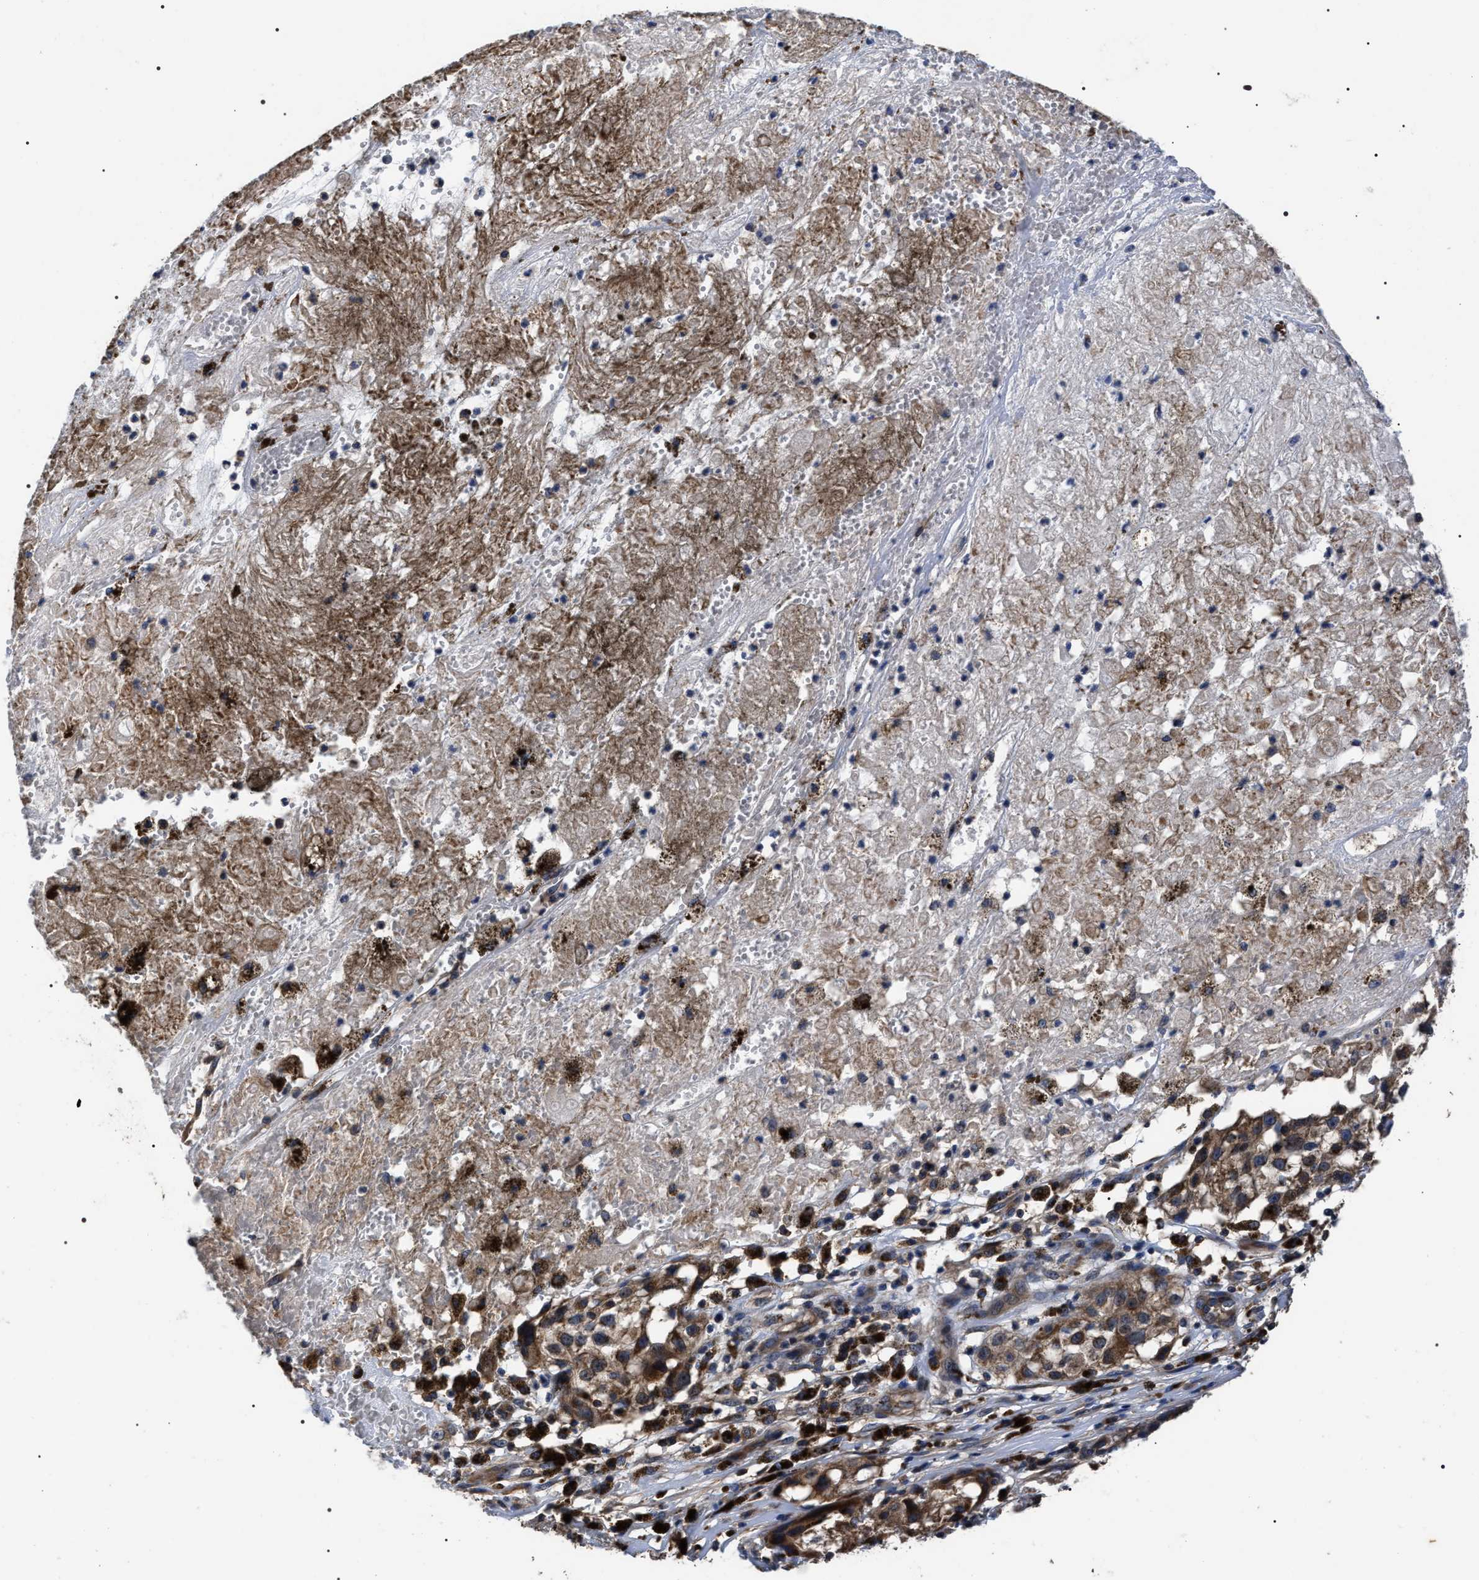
{"staining": {"intensity": "moderate", "quantity": ">75%", "location": "cytoplasmic/membranous"}, "tissue": "melanoma", "cell_type": "Tumor cells", "image_type": "cancer", "snomed": [{"axis": "morphology", "description": "Necrosis, NOS"}, {"axis": "morphology", "description": "Malignant melanoma, NOS"}, {"axis": "topography", "description": "Skin"}], "caption": "Malignant melanoma stained with a brown dye displays moderate cytoplasmic/membranous positive staining in approximately >75% of tumor cells.", "gene": "MIS18A", "patient": {"sex": "female", "age": 87}}